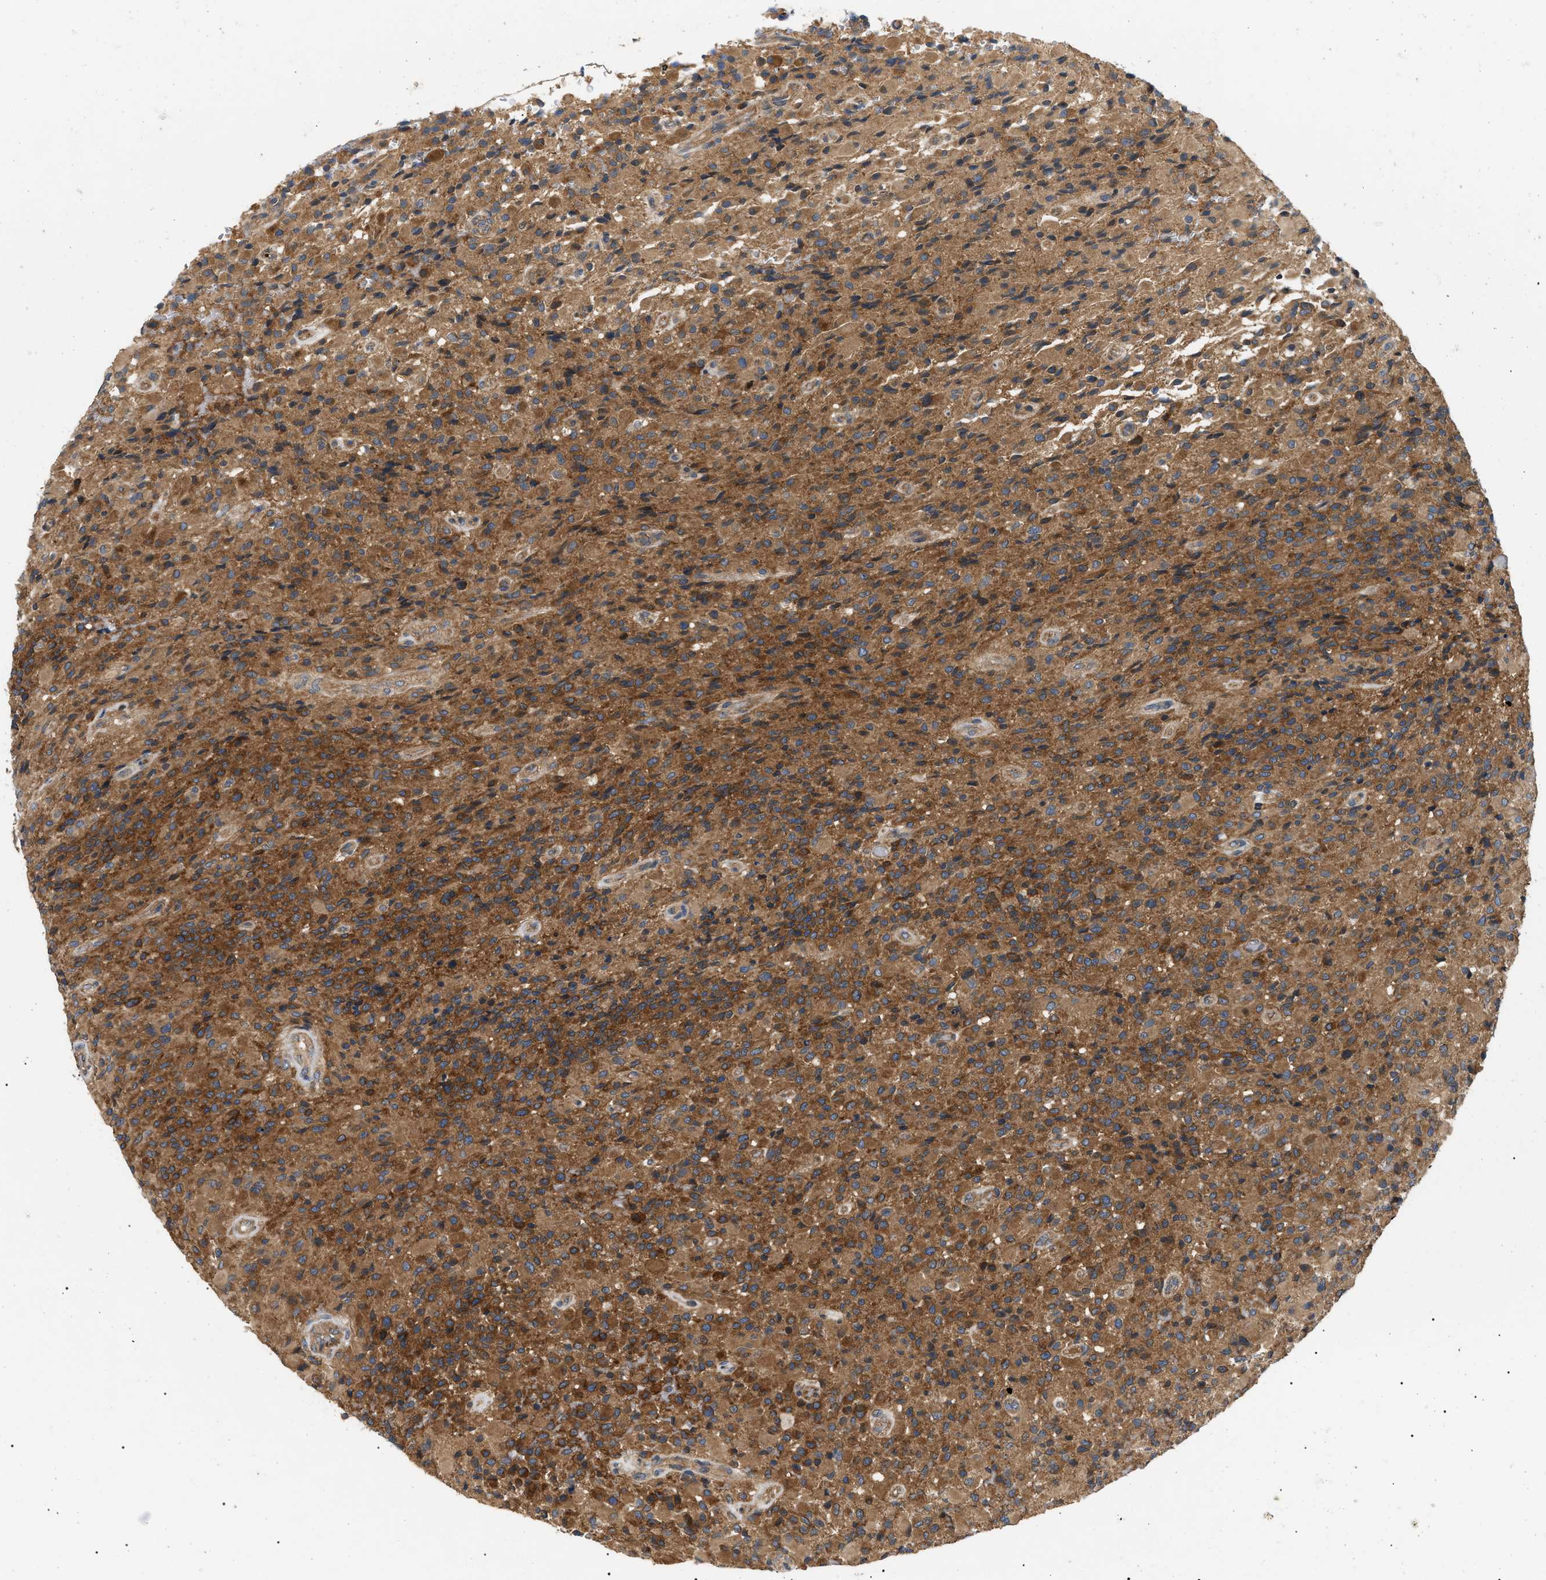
{"staining": {"intensity": "strong", "quantity": ">75%", "location": "cytoplasmic/membranous"}, "tissue": "glioma", "cell_type": "Tumor cells", "image_type": "cancer", "snomed": [{"axis": "morphology", "description": "Glioma, malignant, High grade"}, {"axis": "topography", "description": "Brain"}], "caption": "Human malignant high-grade glioma stained for a protein (brown) shows strong cytoplasmic/membranous positive staining in about >75% of tumor cells.", "gene": "PPM1B", "patient": {"sex": "male", "age": 71}}